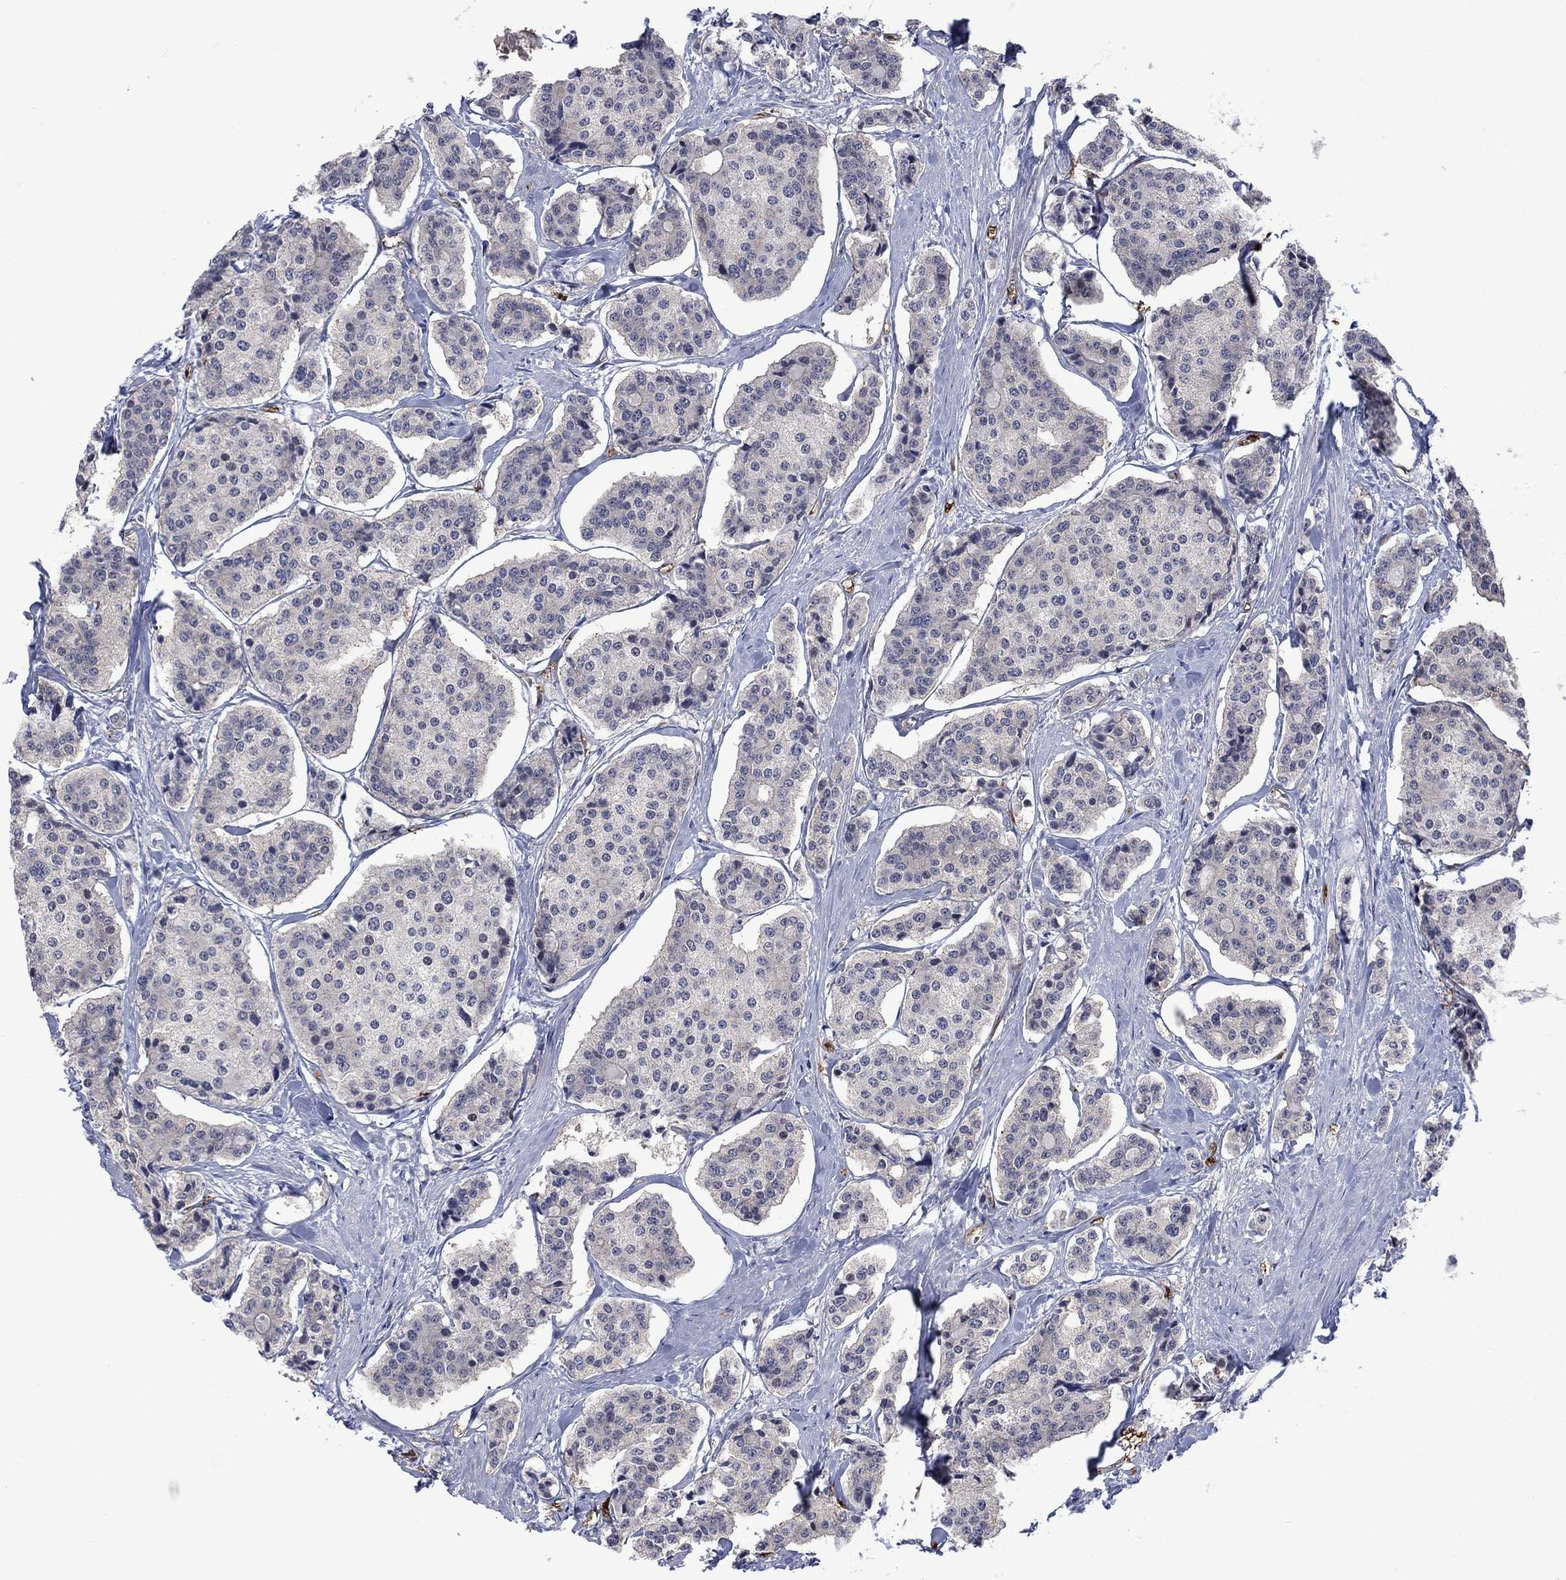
{"staining": {"intensity": "negative", "quantity": "none", "location": "none"}, "tissue": "carcinoid", "cell_type": "Tumor cells", "image_type": "cancer", "snomed": [{"axis": "morphology", "description": "Carcinoid, malignant, NOS"}, {"axis": "topography", "description": "Small intestine"}], "caption": "Tumor cells show no significant protein staining in carcinoid.", "gene": "AGL", "patient": {"sex": "female", "age": 65}}